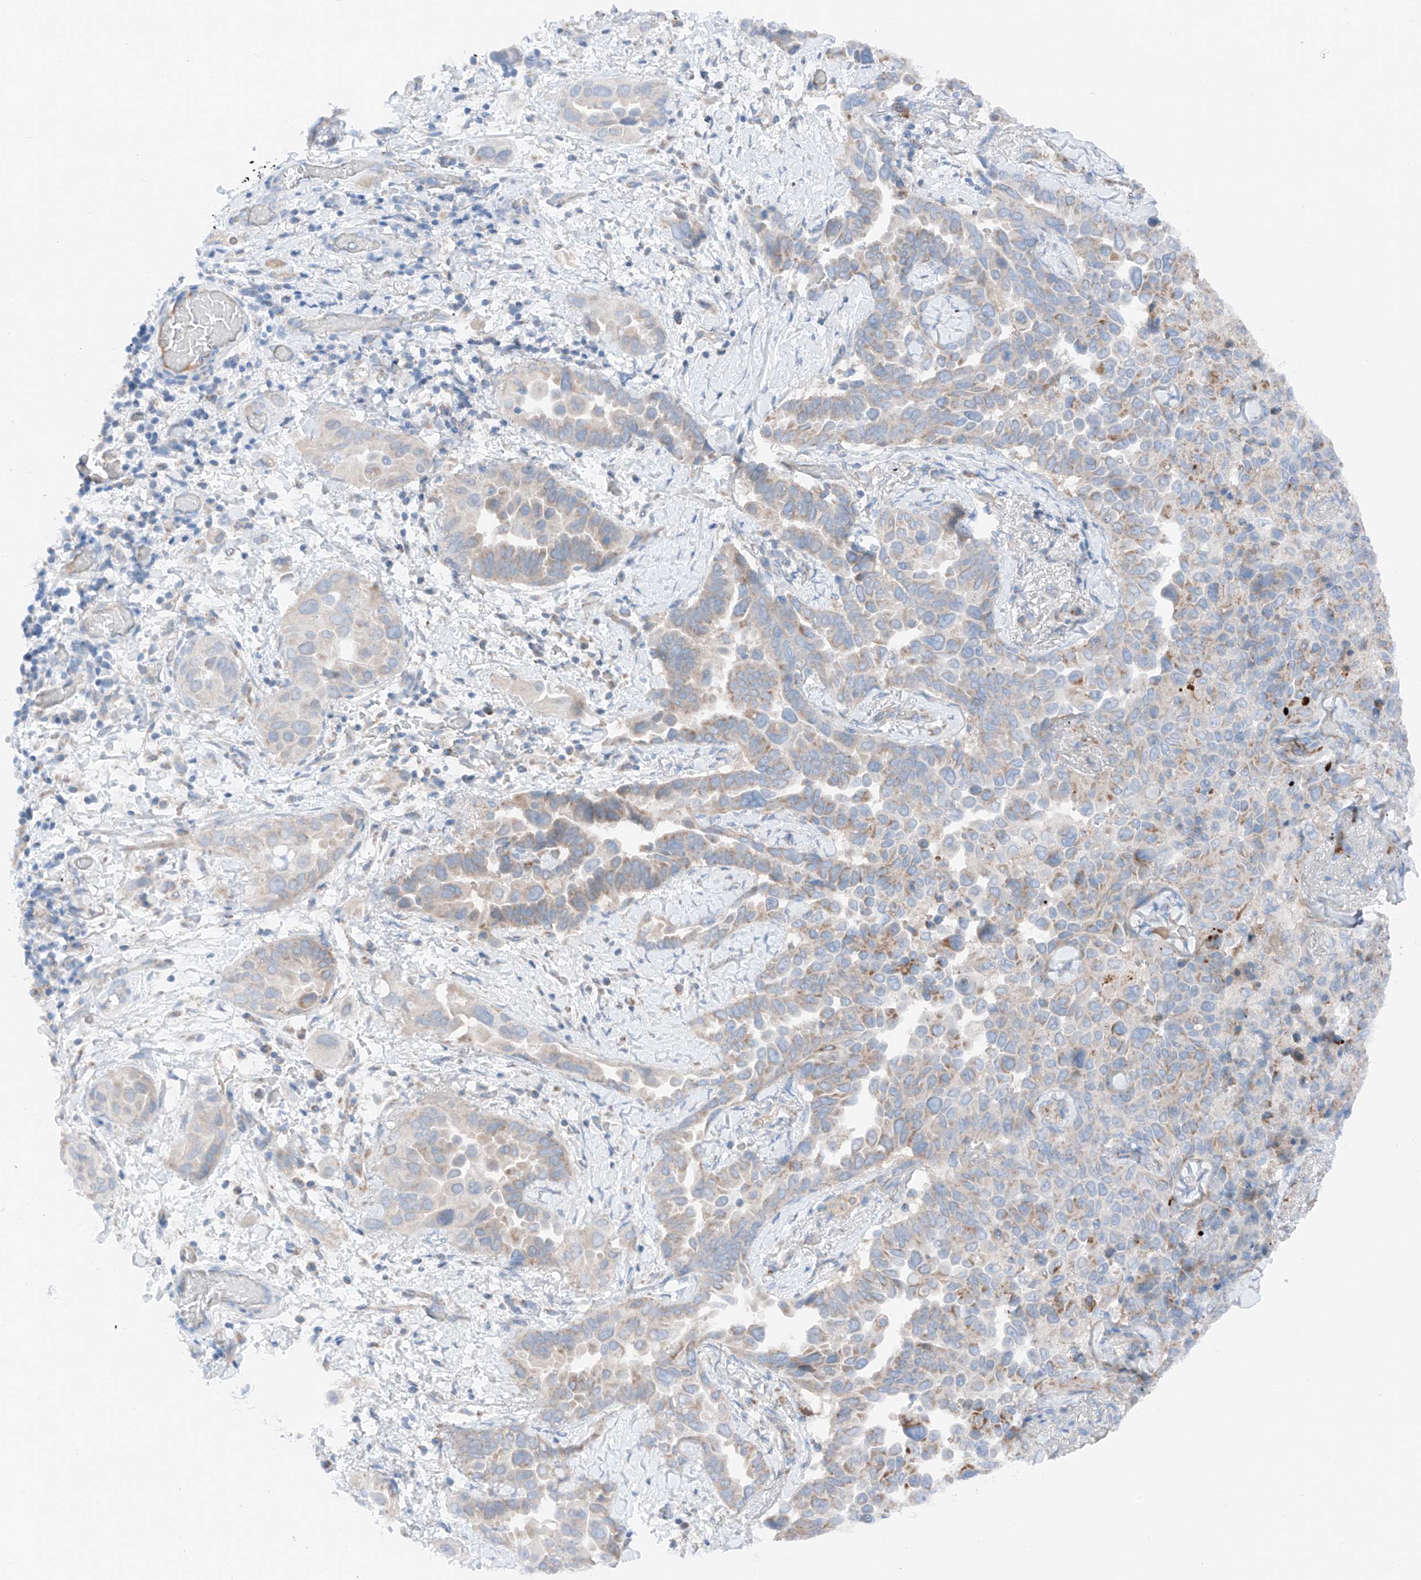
{"staining": {"intensity": "moderate", "quantity": "<25%", "location": "cytoplasmic/membranous"}, "tissue": "lung cancer", "cell_type": "Tumor cells", "image_type": "cancer", "snomed": [{"axis": "morphology", "description": "Adenocarcinoma, NOS"}, {"axis": "topography", "description": "Lung"}], "caption": "Lung adenocarcinoma stained with DAB (3,3'-diaminobenzidine) immunohistochemistry shows low levels of moderate cytoplasmic/membranous staining in about <25% of tumor cells.", "gene": "MRAP", "patient": {"sex": "female", "age": 67}}